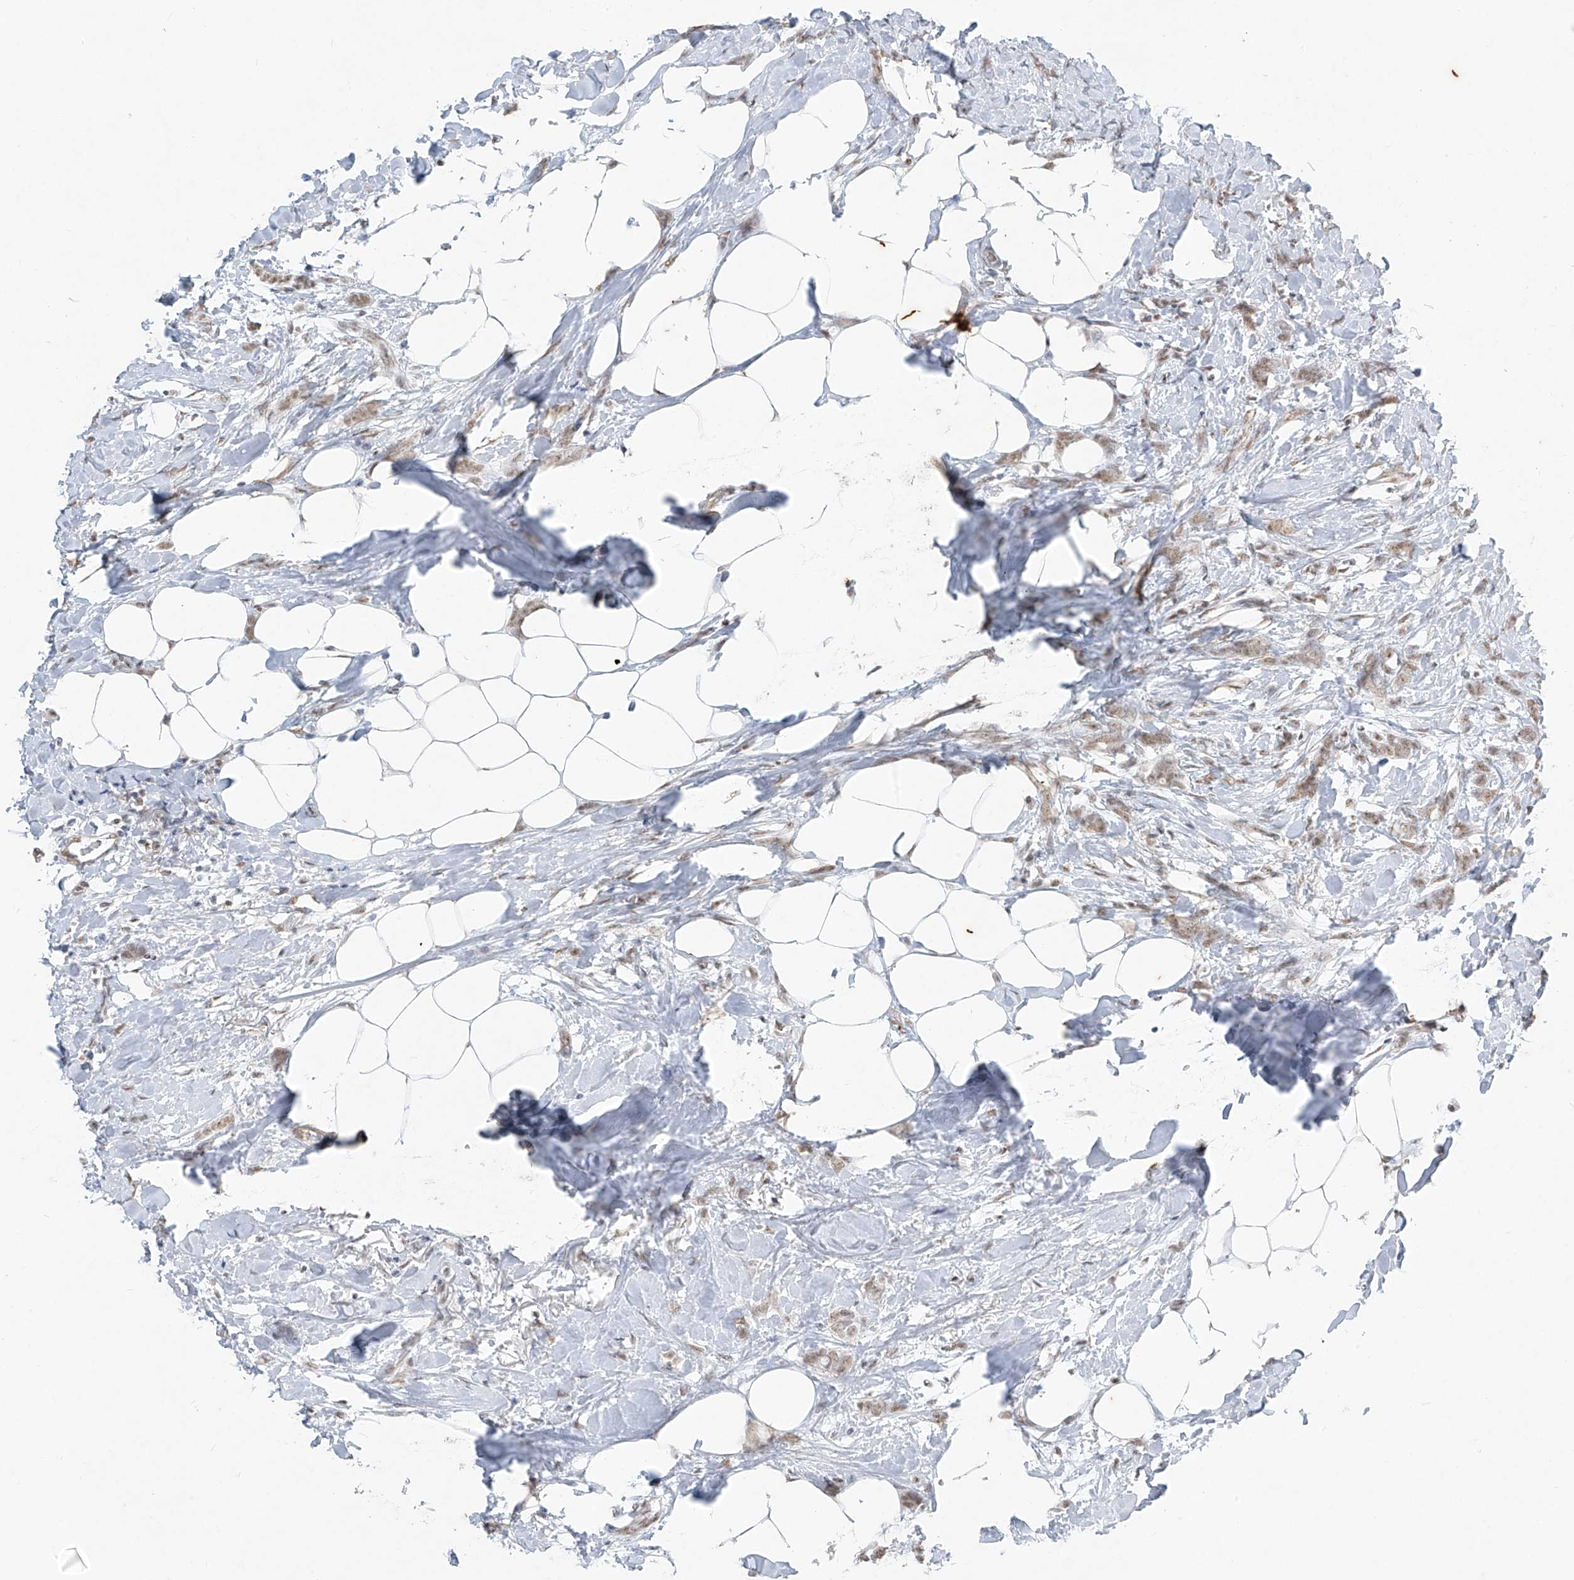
{"staining": {"intensity": "weak", "quantity": ">75%", "location": "cytoplasmic/membranous"}, "tissue": "breast cancer", "cell_type": "Tumor cells", "image_type": "cancer", "snomed": [{"axis": "morphology", "description": "Lobular carcinoma, in situ"}, {"axis": "morphology", "description": "Lobular carcinoma"}, {"axis": "topography", "description": "Breast"}], "caption": "Weak cytoplasmic/membranous protein positivity is seen in approximately >75% of tumor cells in breast cancer. The staining was performed using DAB to visualize the protein expression in brown, while the nuclei were stained in blue with hematoxylin (Magnification: 20x).", "gene": "TFEC", "patient": {"sex": "female", "age": 41}}